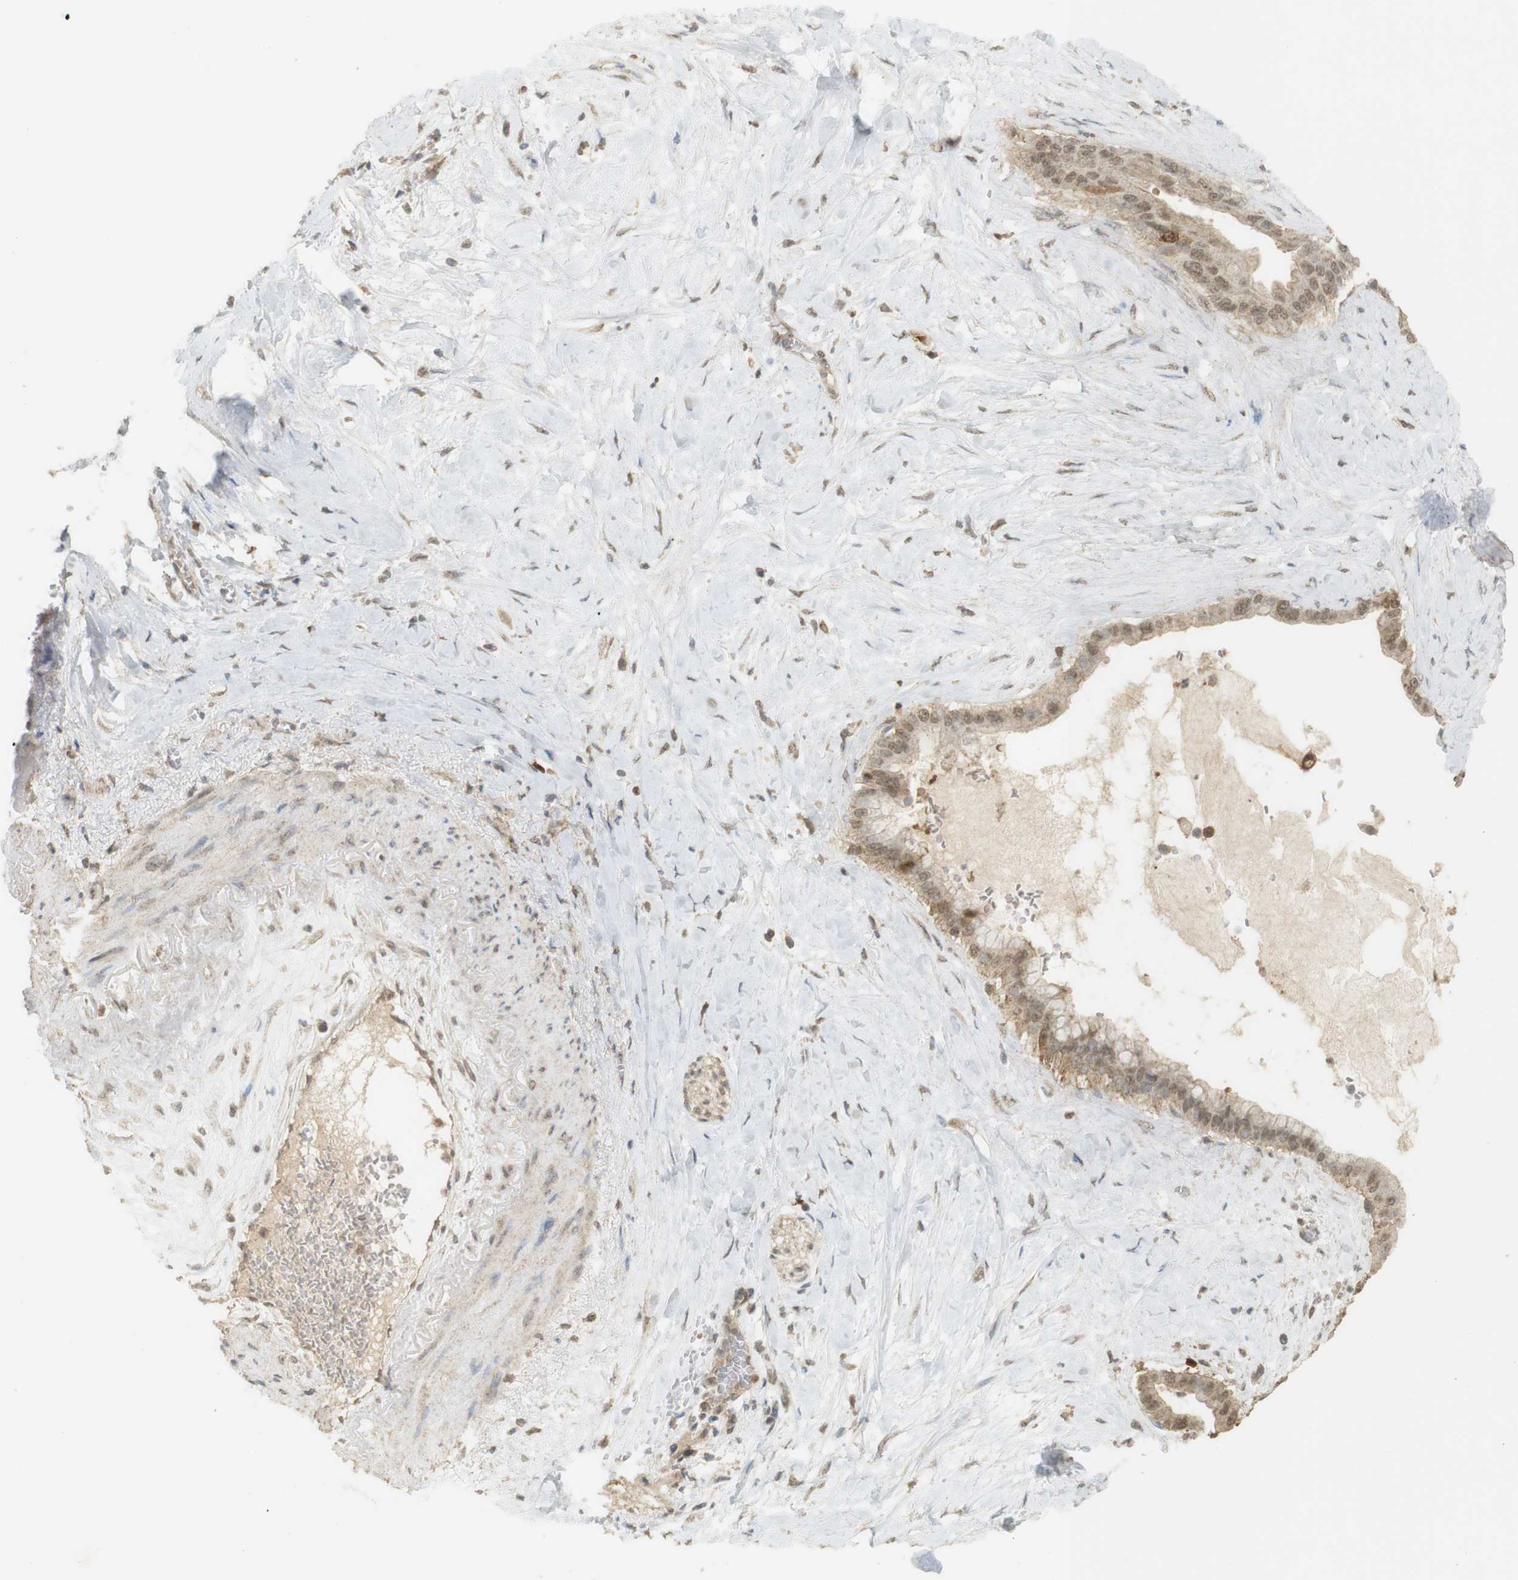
{"staining": {"intensity": "weak", "quantity": ">75%", "location": "cytoplasmic/membranous,nuclear"}, "tissue": "pancreatic cancer", "cell_type": "Tumor cells", "image_type": "cancer", "snomed": [{"axis": "morphology", "description": "Adenocarcinoma, NOS"}, {"axis": "topography", "description": "Pancreas"}], "caption": "Immunohistochemistry (IHC) of pancreatic adenocarcinoma demonstrates low levels of weak cytoplasmic/membranous and nuclear positivity in approximately >75% of tumor cells. The staining was performed using DAB, with brown indicating positive protein expression. Nuclei are stained blue with hematoxylin.", "gene": "TTK", "patient": {"sex": "male", "age": 55}}